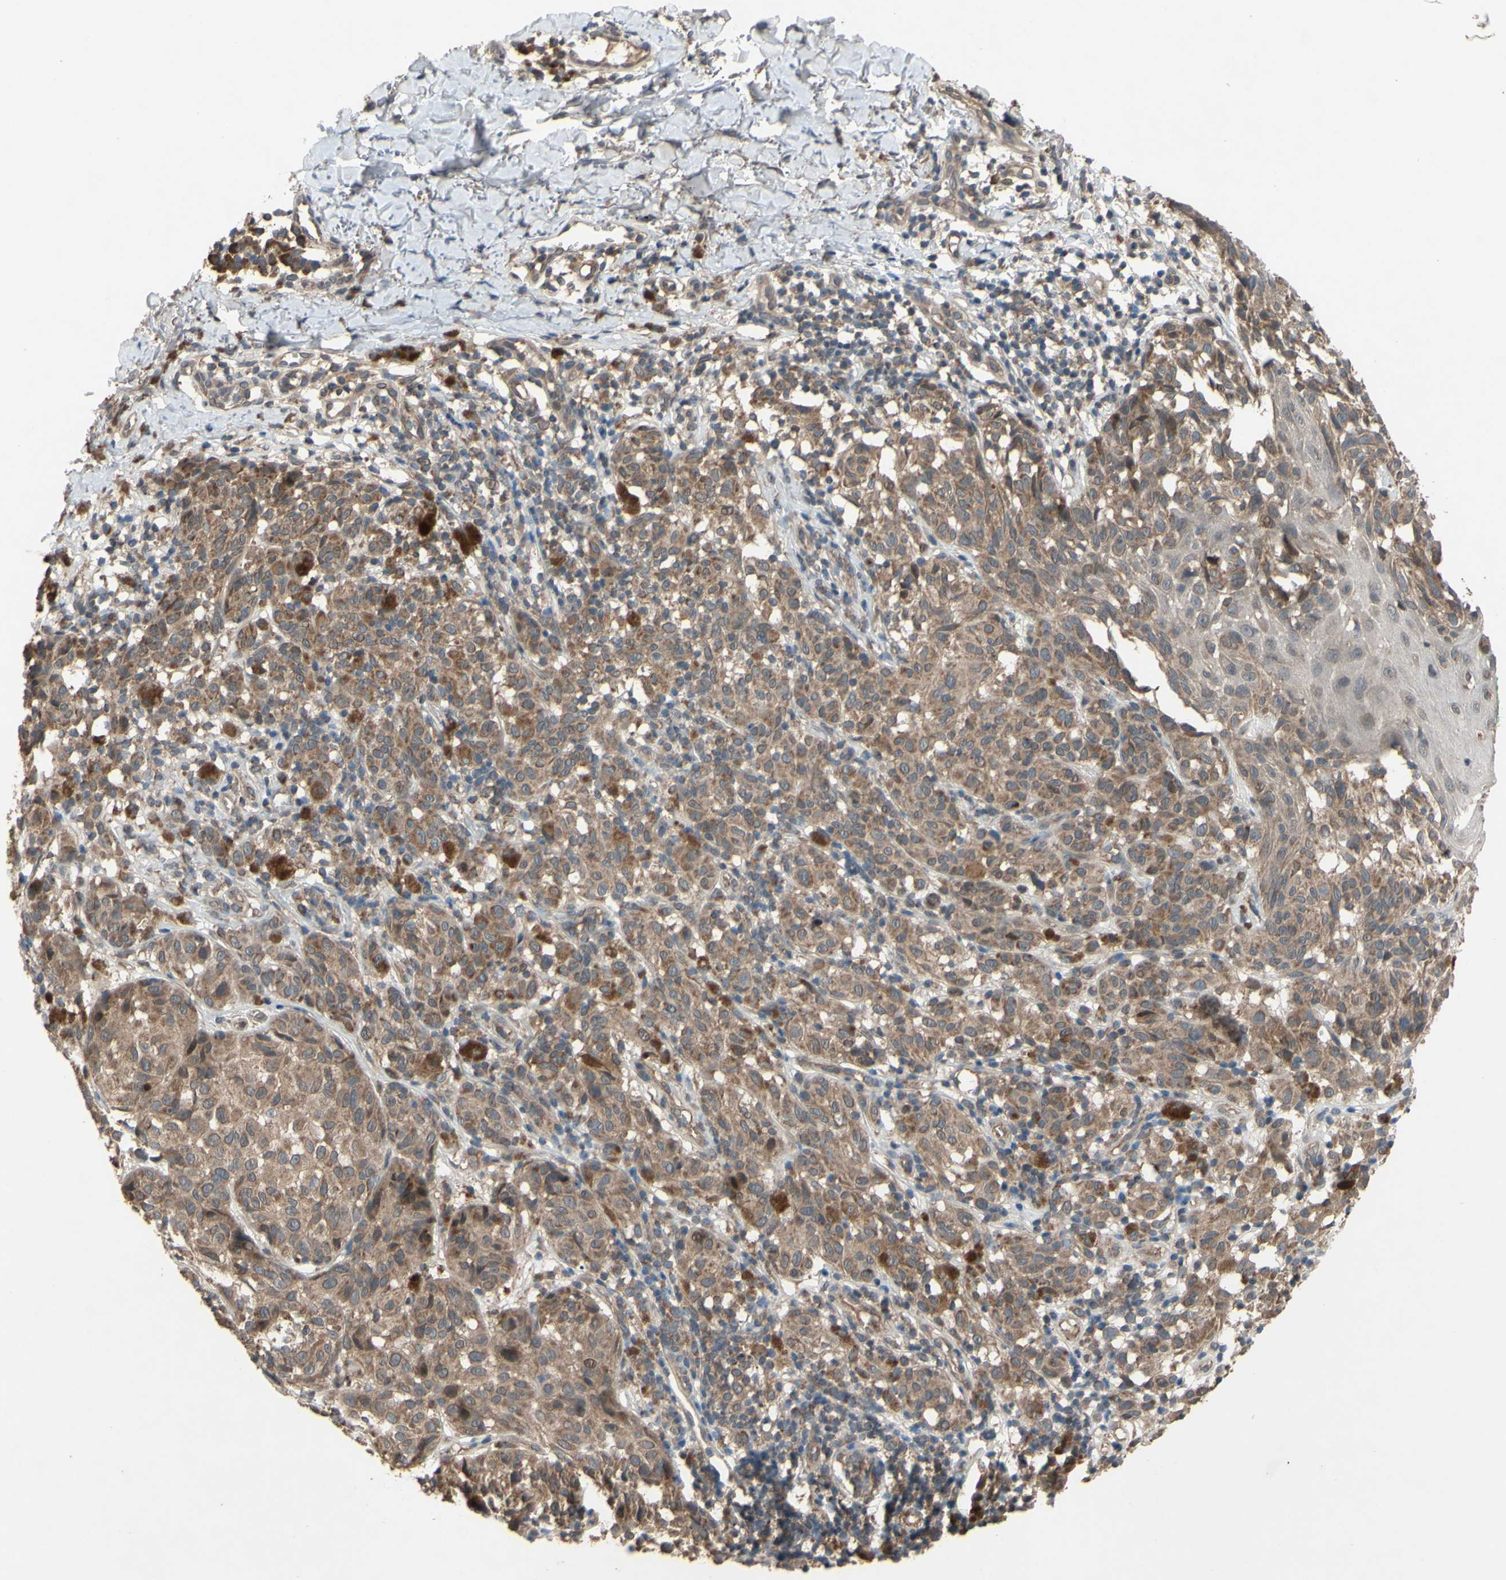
{"staining": {"intensity": "moderate", "quantity": ">75%", "location": "cytoplasmic/membranous"}, "tissue": "melanoma", "cell_type": "Tumor cells", "image_type": "cancer", "snomed": [{"axis": "morphology", "description": "Malignant melanoma, NOS"}, {"axis": "topography", "description": "Skin"}], "caption": "Melanoma stained for a protein shows moderate cytoplasmic/membranous positivity in tumor cells.", "gene": "CD164", "patient": {"sex": "female", "age": 46}}